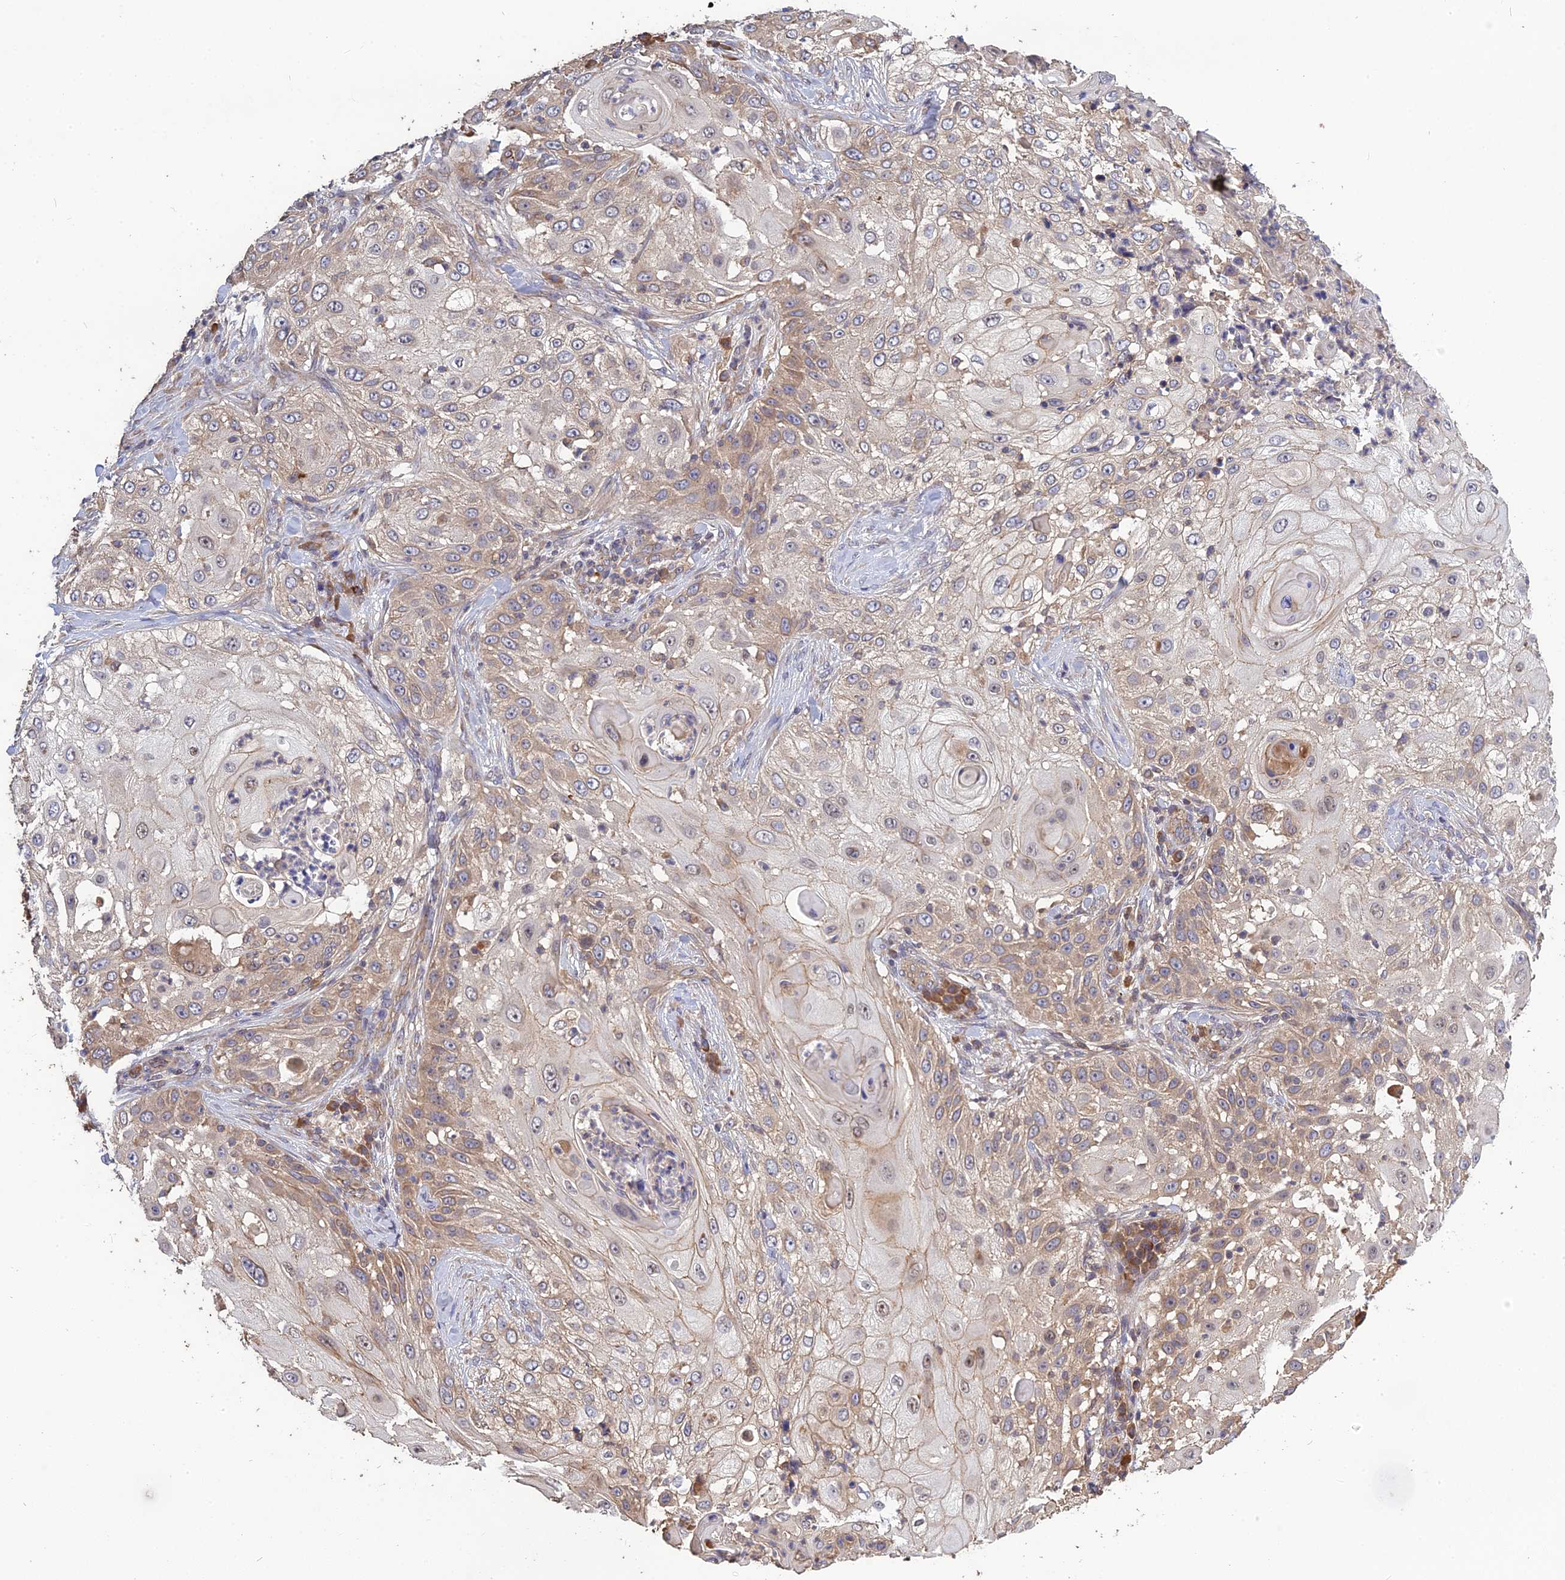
{"staining": {"intensity": "weak", "quantity": "25%-75%", "location": "cytoplasmic/membranous"}, "tissue": "skin cancer", "cell_type": "Tumor cells", "image_type": "cancer", "snomed": [{"axis": "morphology", "description": "Squamous cell carcinoma, NOS"}, {"axis": "topography", "description": "Skin"}], "caption": "Skin cancer was stained to show a protein in brown. There is low levels of weak cytoplasmic/membranous staining in about 25%-75% of tumor cells. Immunohistochemistry (ihc) stains the protein of interest in brown and the nuclei are stained blue.", "gene": "ARHGAP40", "patient": {"sex": "female", "age": 44}}